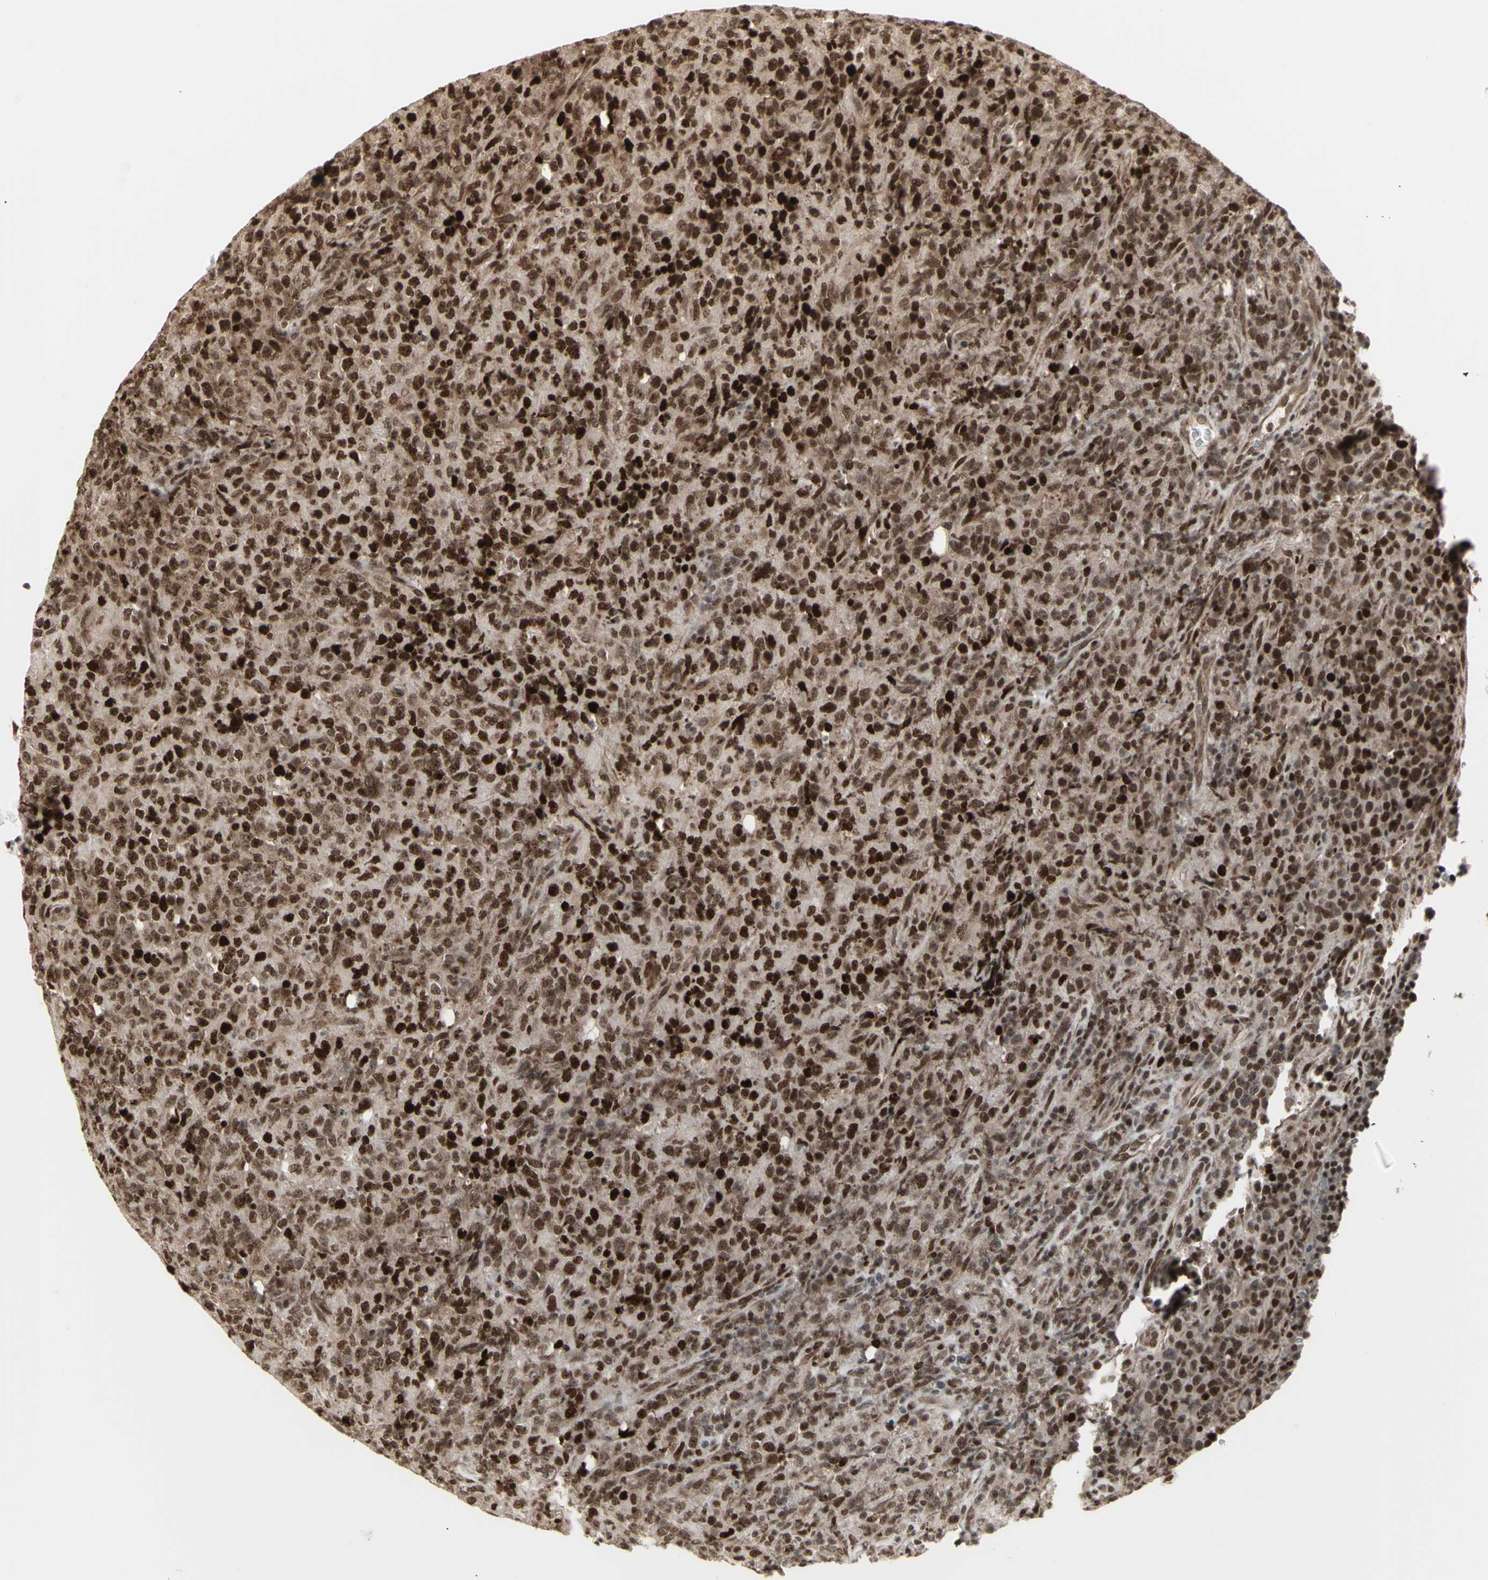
{"staining": {"intensity": "strong", "quantity": ">75%", "location": "cytoplasmic/membranous,nuclear"}, "tissue": "lymphoma", "cell_type": "Tumor cells", "image_type": "cancer", "snomed": [{"axis": "morphology", "description": "Malignant lymphoma, non-Hodgkin's type, High grade"}, {"axis": "topography", "description": "Tonsil"}], "caption": "Immunohistochemical staining of human lymphoma shows high levels of strong cytoplasmic/membranous and nuclear protein expression in about >75% of tumor cells. The staining is performed using DAB (3,3'-diaminobenzidine) brown chromogen to label protein expression. The nuclei are counter-stained blue using hematoxylin.", "gene": "CBX1", "patient": {"sex": "female", "age": 36}}